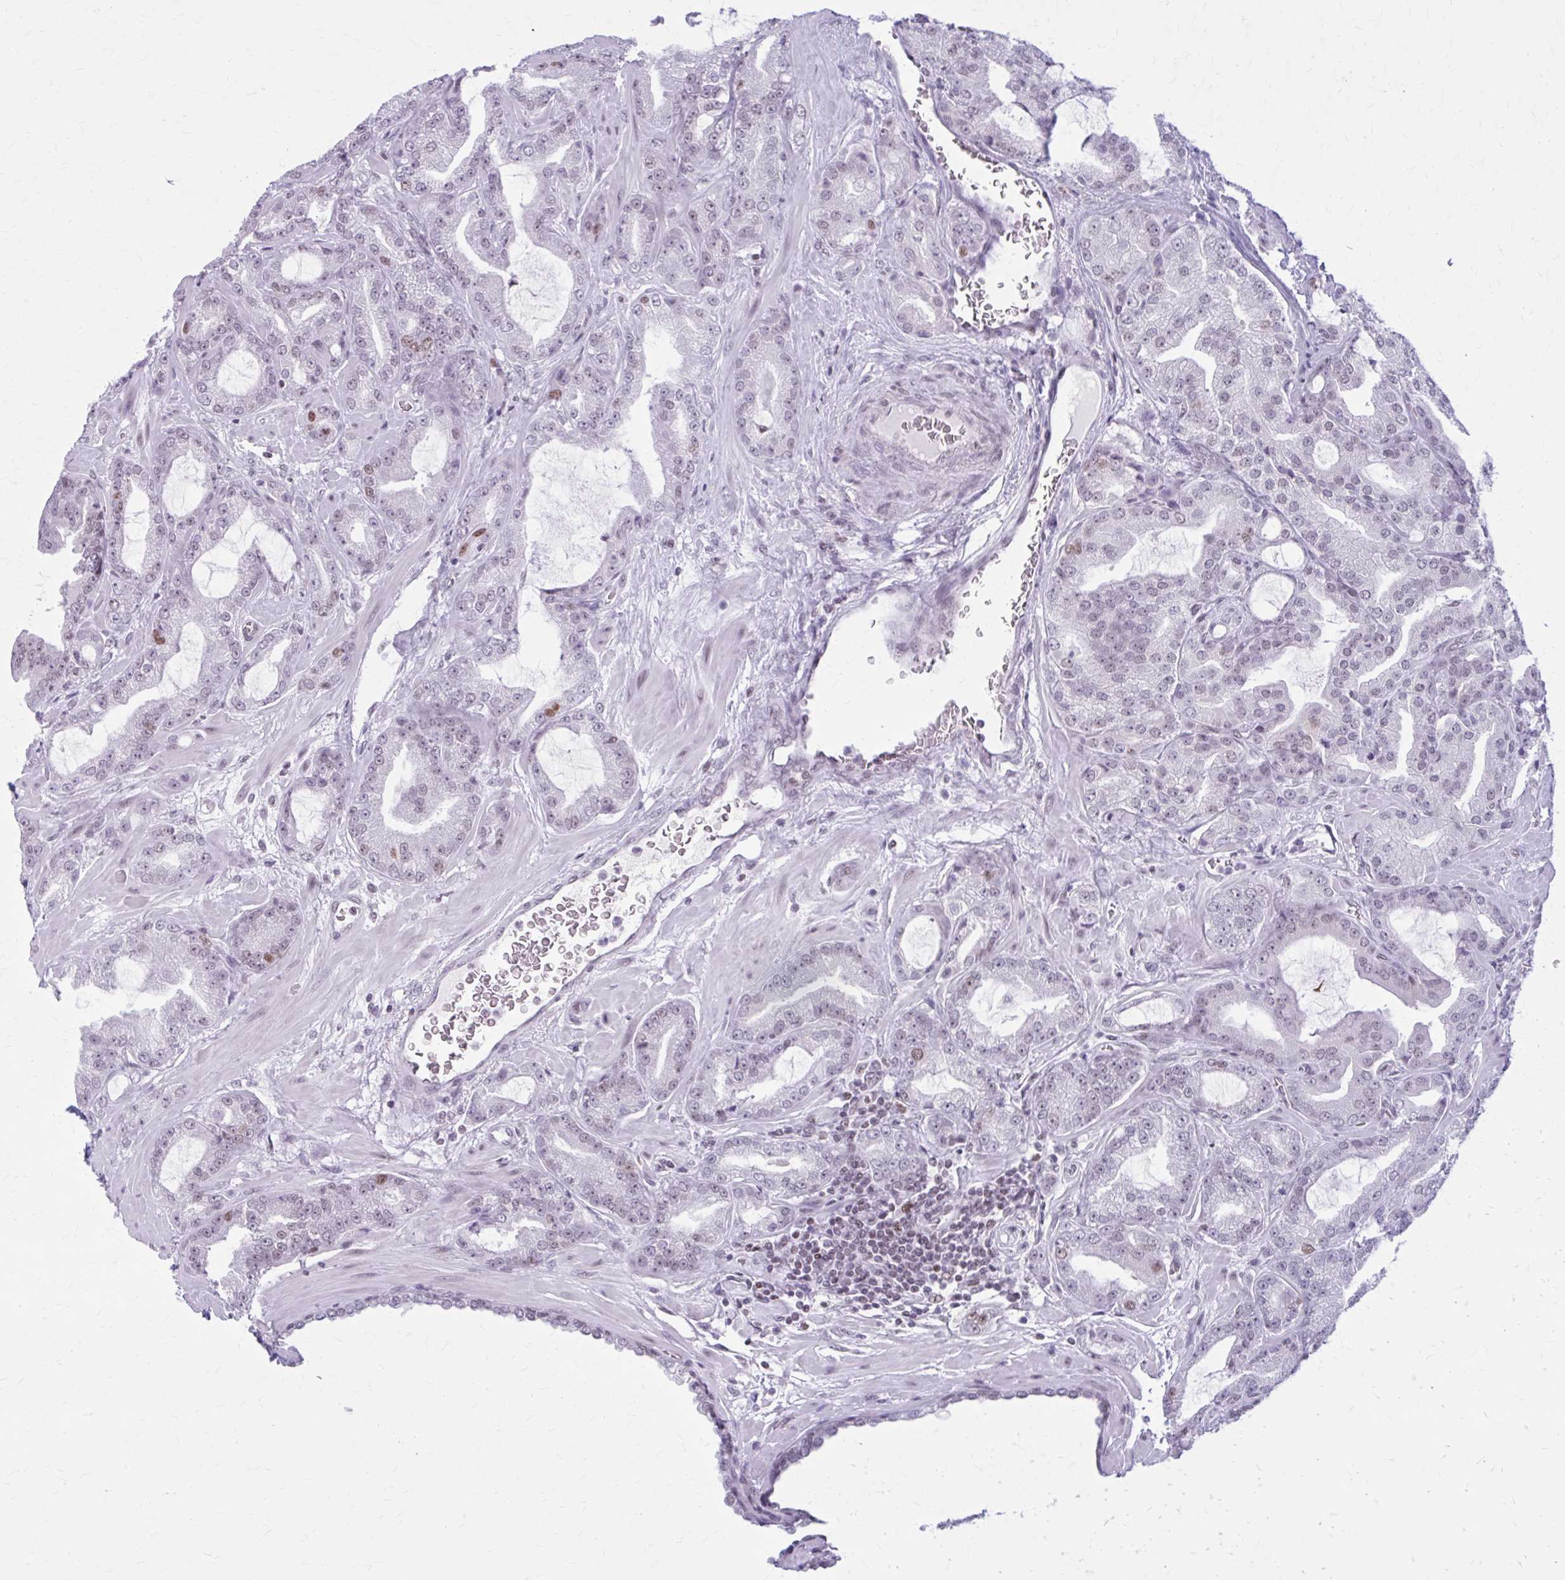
{"staining": {"intensity": "moderate", "quantity": "<25%", "location": "nuclear"}, "tissue": "prostate cancer", "cell_type": "Tumor cells", "image_type": "cancer", "snomed": [{"axis": "morphology", "description": "Adenocarcinoma, High grade"}, {"axis": "topography", "description": "Prostate"}], "caption": "Immunohistochemical staining of human prostate cancer exhibits low levels of moderate nuclear expression in about <25% of tumor cells.", "gene": "PABIR1", "patient": {"sex": "male", "age": 68}}